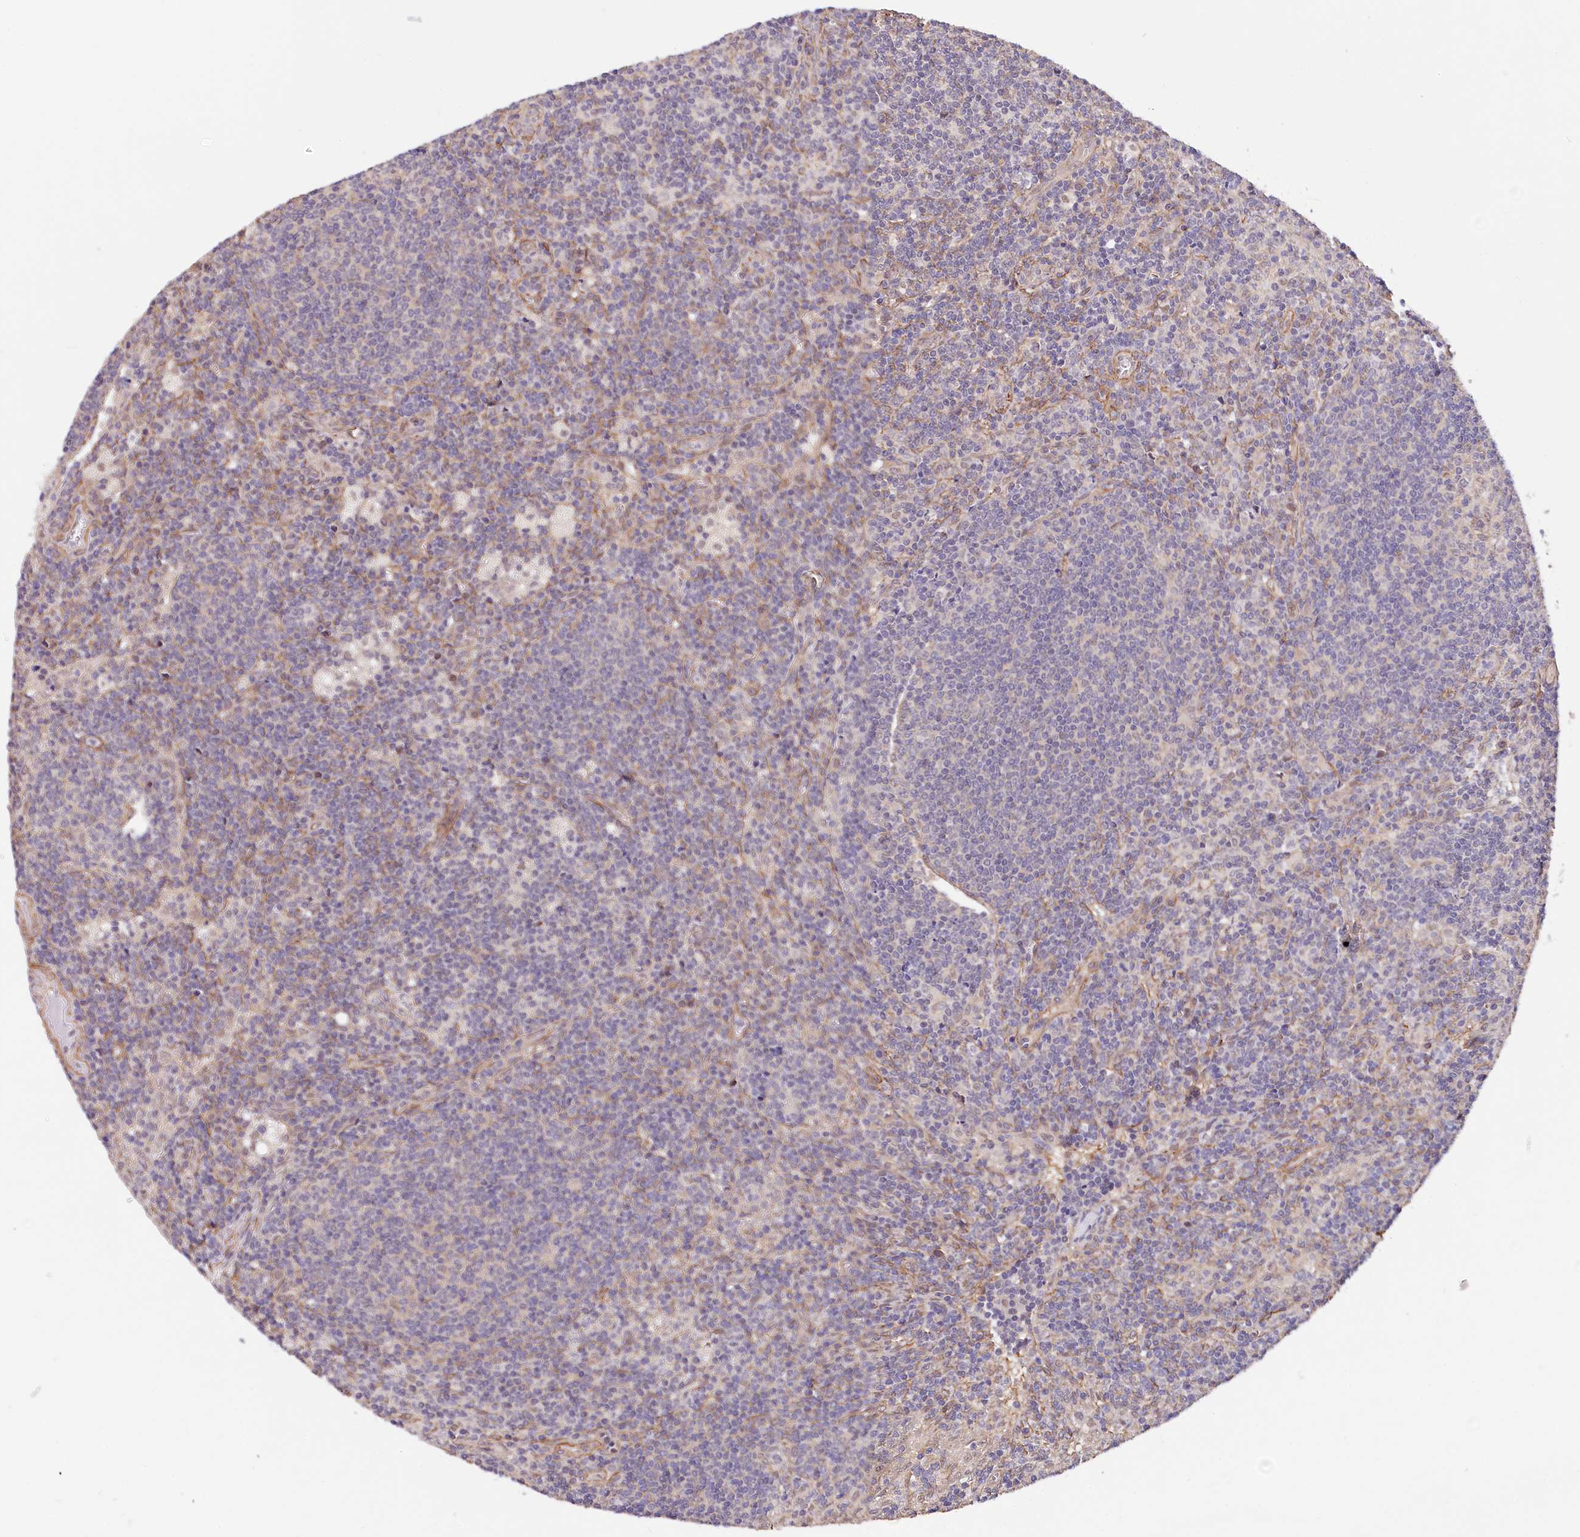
{"staining": {"intensity": "weak", "quantity": "25%-75%", "location": "nuclear"}, "tissue": "lymph node", "cell_type": "Germinal center cells", "image_type": "normal", "snomed": [{"axis": "morphology", "description": "Normal tissue, NOS"}, {"axis": "topography", "description": "Lymph node"}], "caption": "Lymph node stained with DAB (3,3'-diaminobenzidine) IHC exhibits low levels of weak nuclear staining in approximately 25%-75% of germinal center cells.", "gene": "PPP2R5B", "patient": {"sex": "male", "age": 69}}